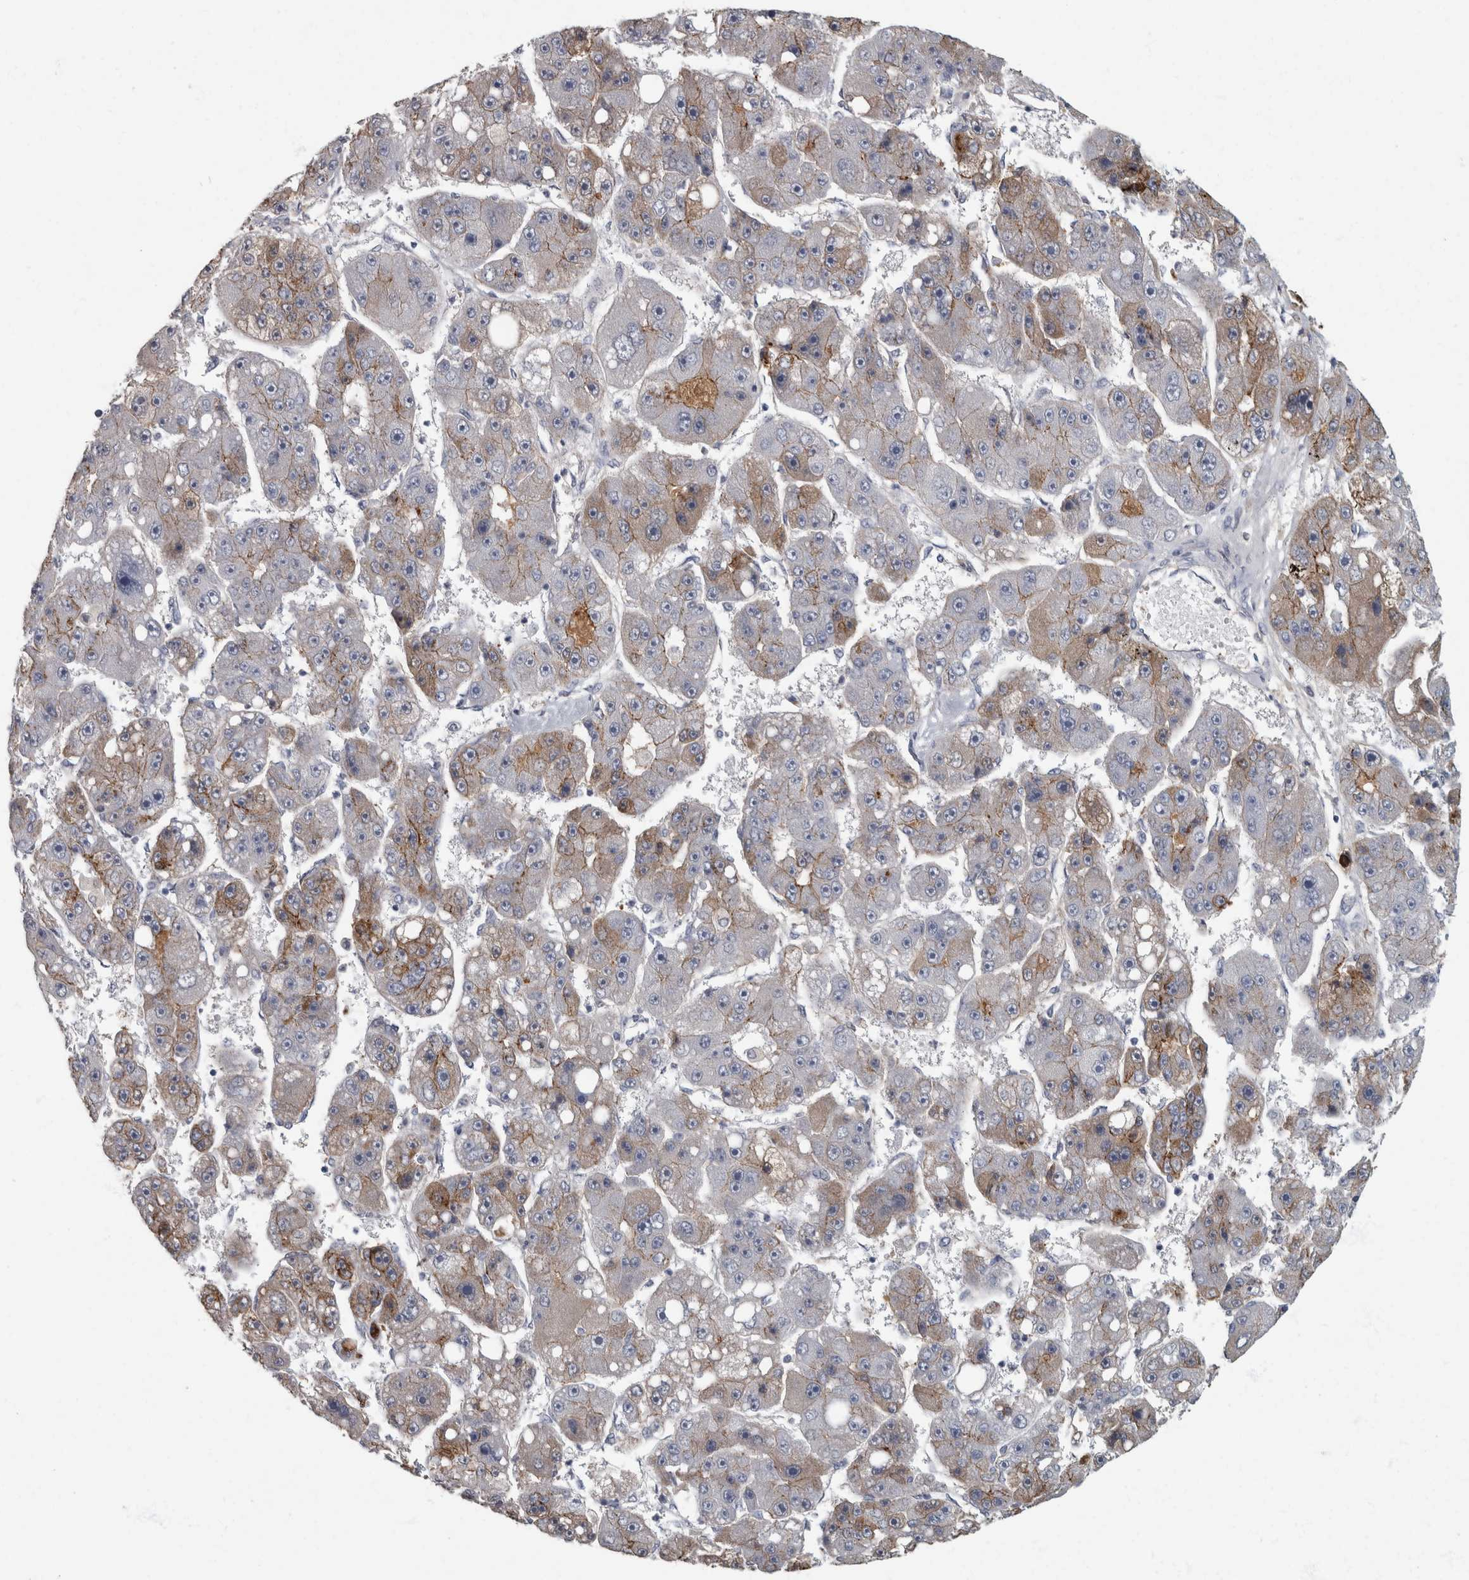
{"staining": {"intensity": "moderate", "quantity": "<25%", "location": "cytoplasmic/membranous"}, "tissue": "liver cancer", "cell_type": "Tumor cells", "image_type": "cancer", "snomed": [{"axis": "morphology", "description": "Carcinoma, Hepatocellular, NOS"}, {"axis": "topography", "description": "Liver"}], "caption": "High-magnification brightfield microscopy of liver cancer stained with DAB (3,3'-diaminobenzidine) (brown) and counterstained with hematoxylin (blue). tumor cells exhibit moderate cytoplasmic/membranous expression is appreciated in about<25% of cells. Nuclei are stained in blue.", "gene": "DSG2", "patient": {"sex": "female", "age": 61}}